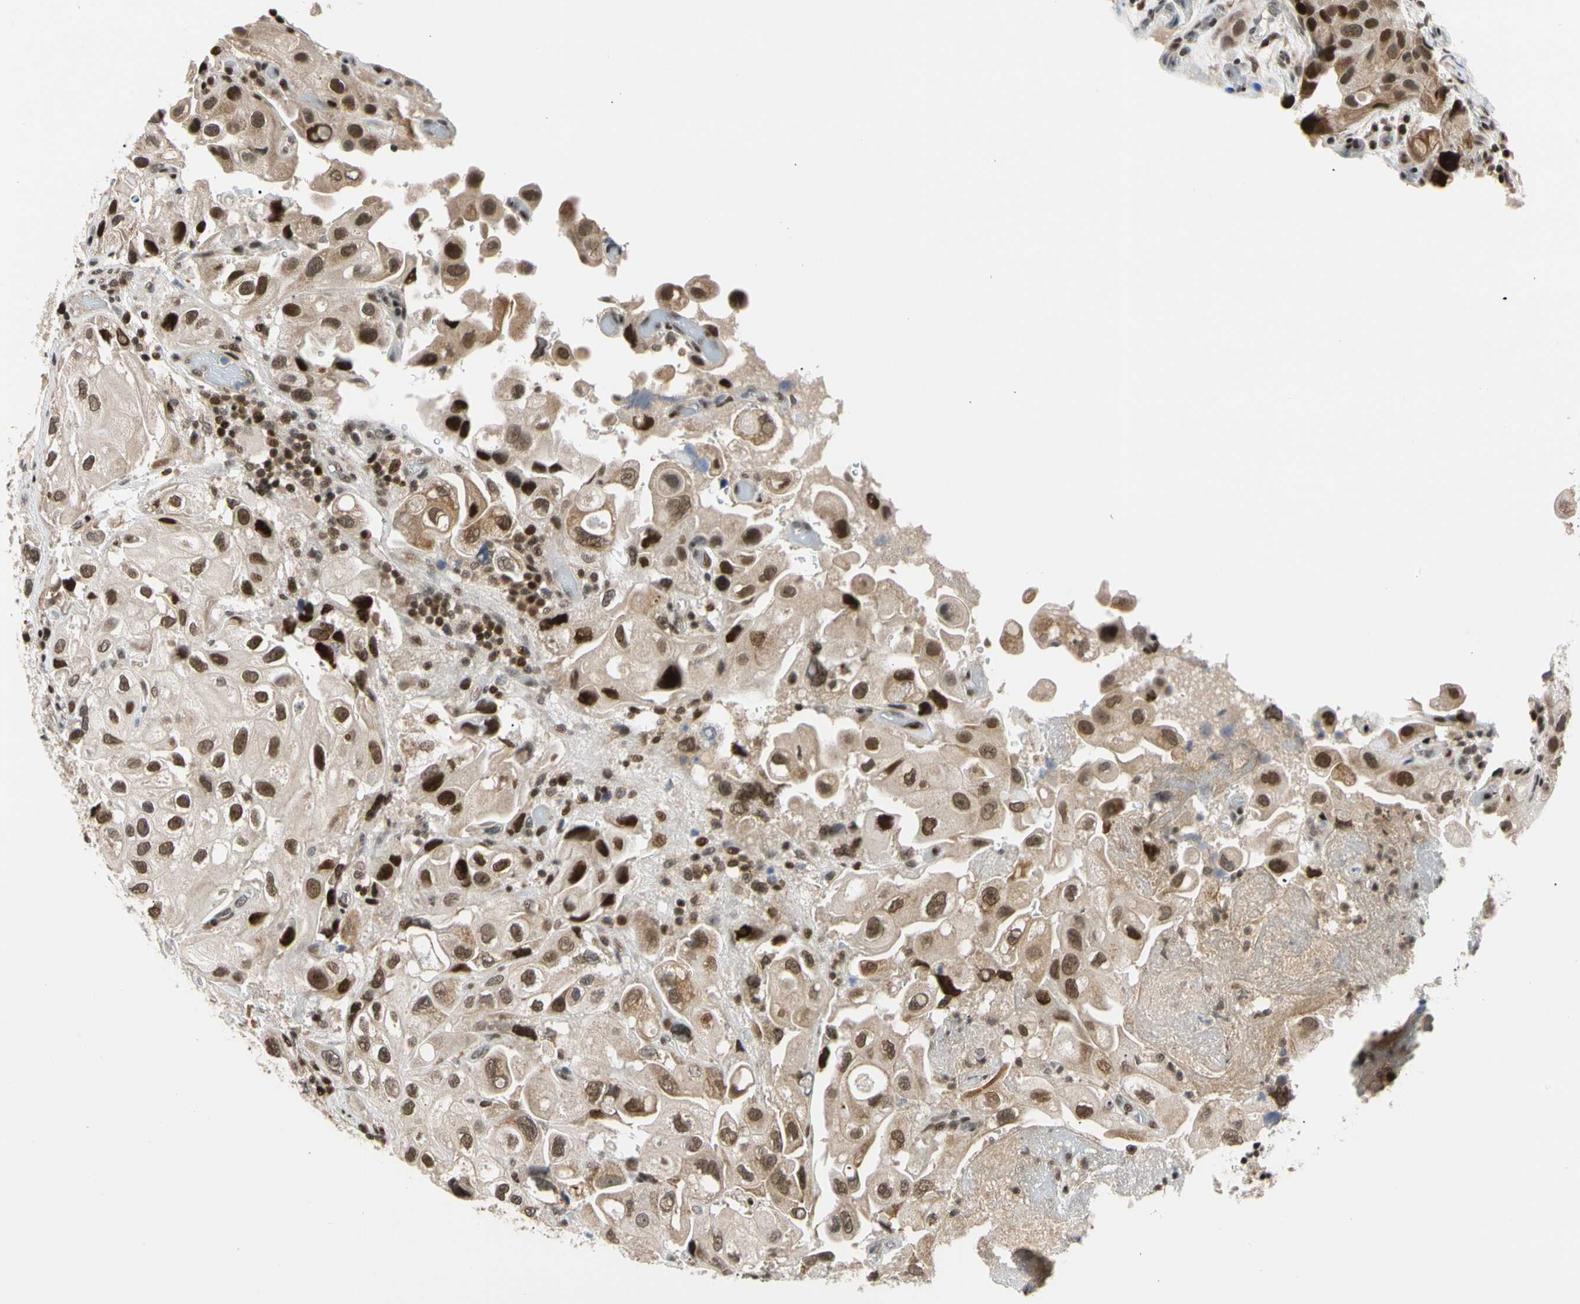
{"staining": {"intensity": "strong", "quantity": "25%-75%", "location": "nuclear"}, "tissue": "urothelial cancer", "cell_type": "Tumor cells", "image_type": "cancer", "snomed": [{"axis": "morphology", "description": "Urothelial carcinoma, High grade"}, {"axis": "topography", "description": "Urinary bladder"}], "caption": "Immunohistochemistry (IHC) (DAB (3,3'-diaminobenzidine)) staining of human urothelial cancer displays strong nuclear protein staining in approximately 25%-75% of tumor cells.", "gene": "E2F1", "patient": {"sex": "female", "age": 64}}